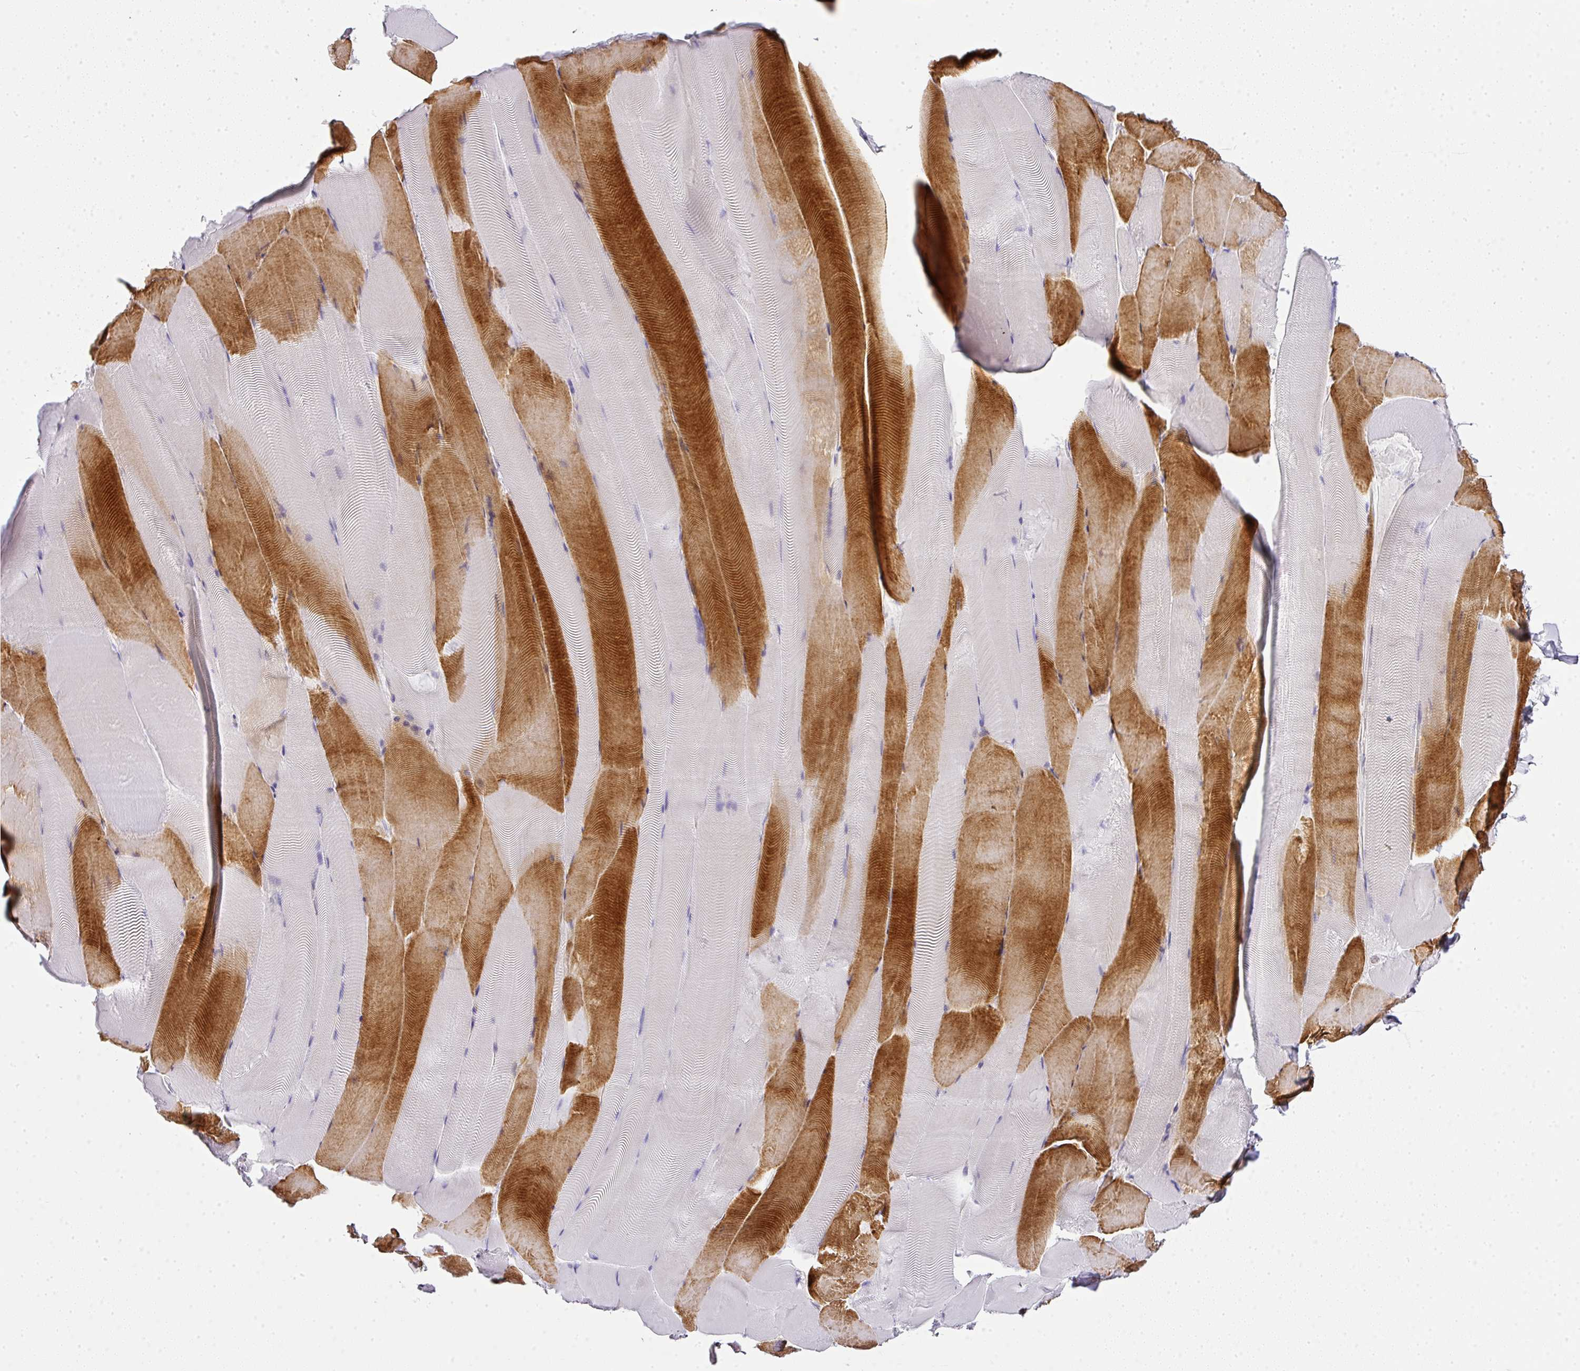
{"staining": {"intensity": "strong", "quantity": "25%-75%", "location": "cytoplasmic/membranous"}, "tissue": "skeletal muscle", "cell_type": "Myocytes", "image_type": "normal", "snomed": [{"axis": "morphology", "description": "Normal tissue, NOS"}, {"axis": "topography", "description": "Skeletal muscle"}], "caption": "A high-resolution micrograph shows immunohistochemistry staining of benign skeletal muscle, which exhibits strong cytoplasmic/membranous positivity in about 25%-75% of myocytes.", "gene": "FAM32A", "patient": {"sex": "female", "age": 64}}